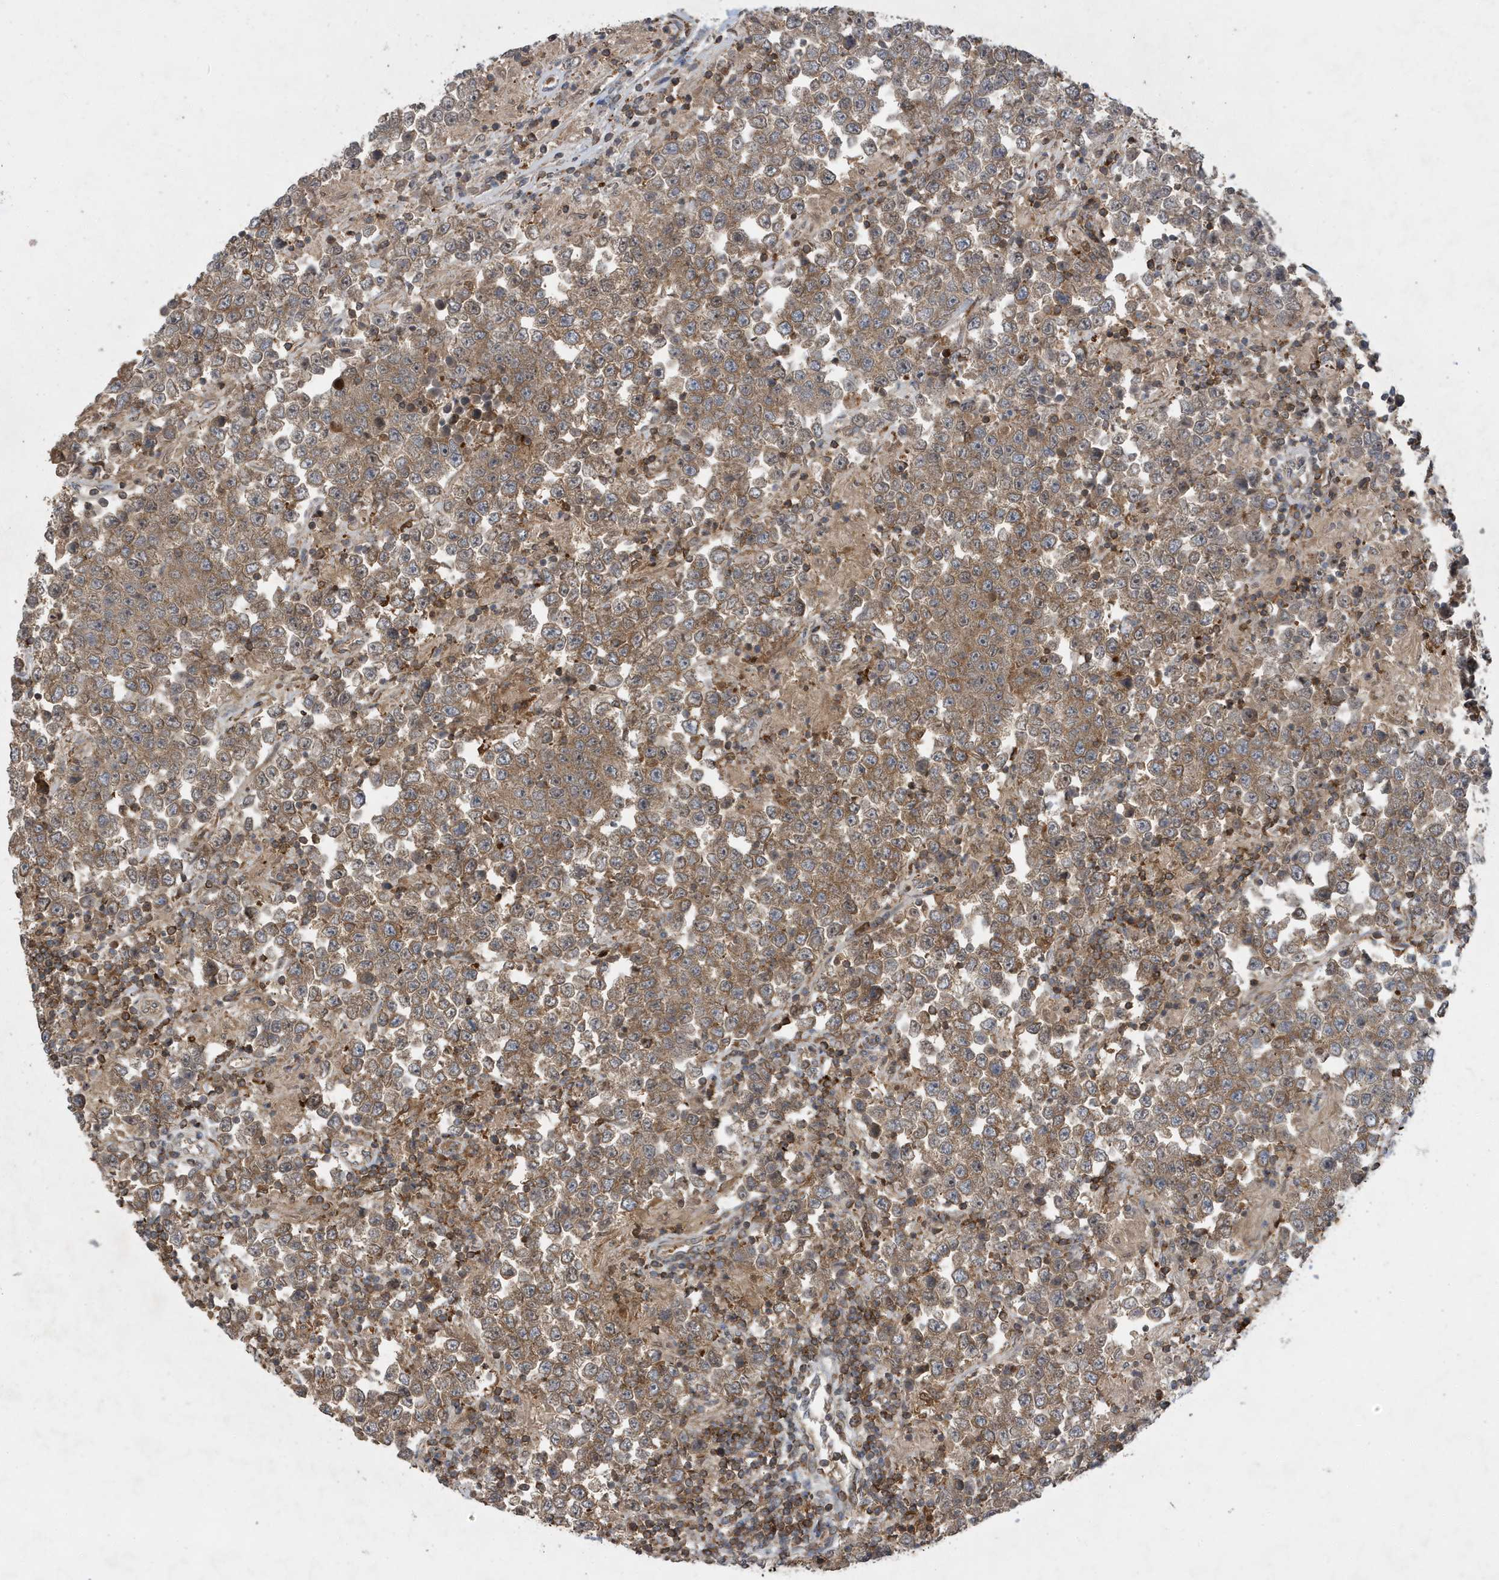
{"staining": {"intensity": "moderate", "quantity": ">75%", "location": "cytoplasmic/membranous"}, "tissue": "testis cancer", "cell_type": "Tumor cells", "image_type": "cancer", "snomed": [{"axis": "morphology", "description": "Normal tissue, NOS"}, {"axis": "morphology", "description": "Urothelial carcinoma, High grade"}, {"axis": "morphology", "description": "Seminoma, NOS"}, {"axis": "morphology", "description": "Carcinoma, Embryonal, NOS"}, {"axis": "topography", "description": "Urinary bladder"}, {"axis": "topography", "description": "Testis"}], "caption": "Tumor cells exhibit moderate cytoplasmic/membranous expression in approximately >75% of cells in testis cancer (seminoma). Ihc stains the protein in brown and the nuclei are stained blue.", "gene": "LAPTM4A", "patient": {"sex": "male", "age": 41}}